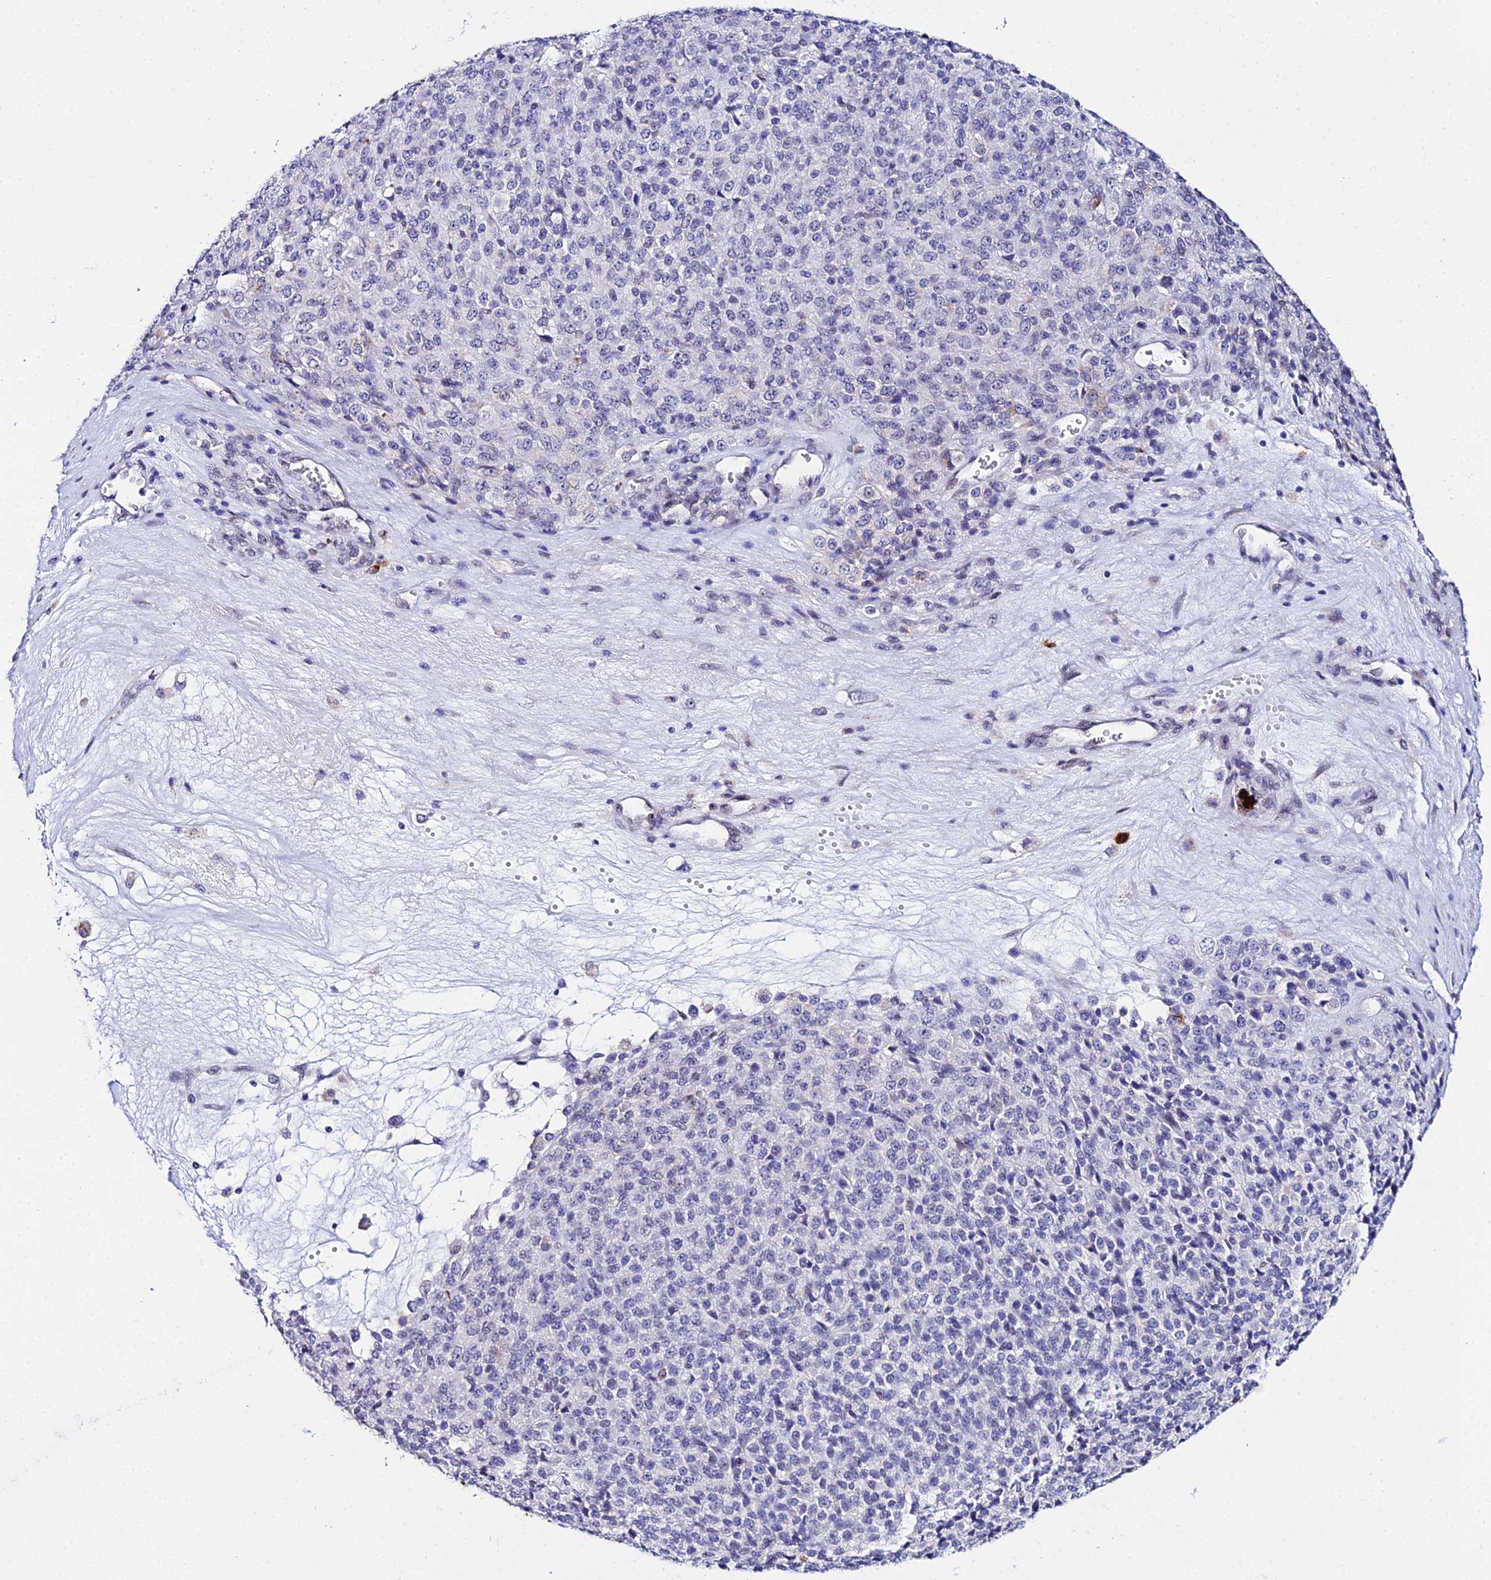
{"staining": {"intensity": "negative", "quantity": "none", "location": "none"}, "tissue": "melanoma", "cell_type": "Tumor cells", "image_type": "cancer", "snomed": [{"axis": "morphology", "description": "Malignant melanoma, Metastatic site"}, {"axis": "topography", "description": "Brain"}], "caption": "Protein analysis of melanoma reveals no significant staining in tumor cells.", "gene": "MCM10", "patient": {"sex": "female", "age": 56}}